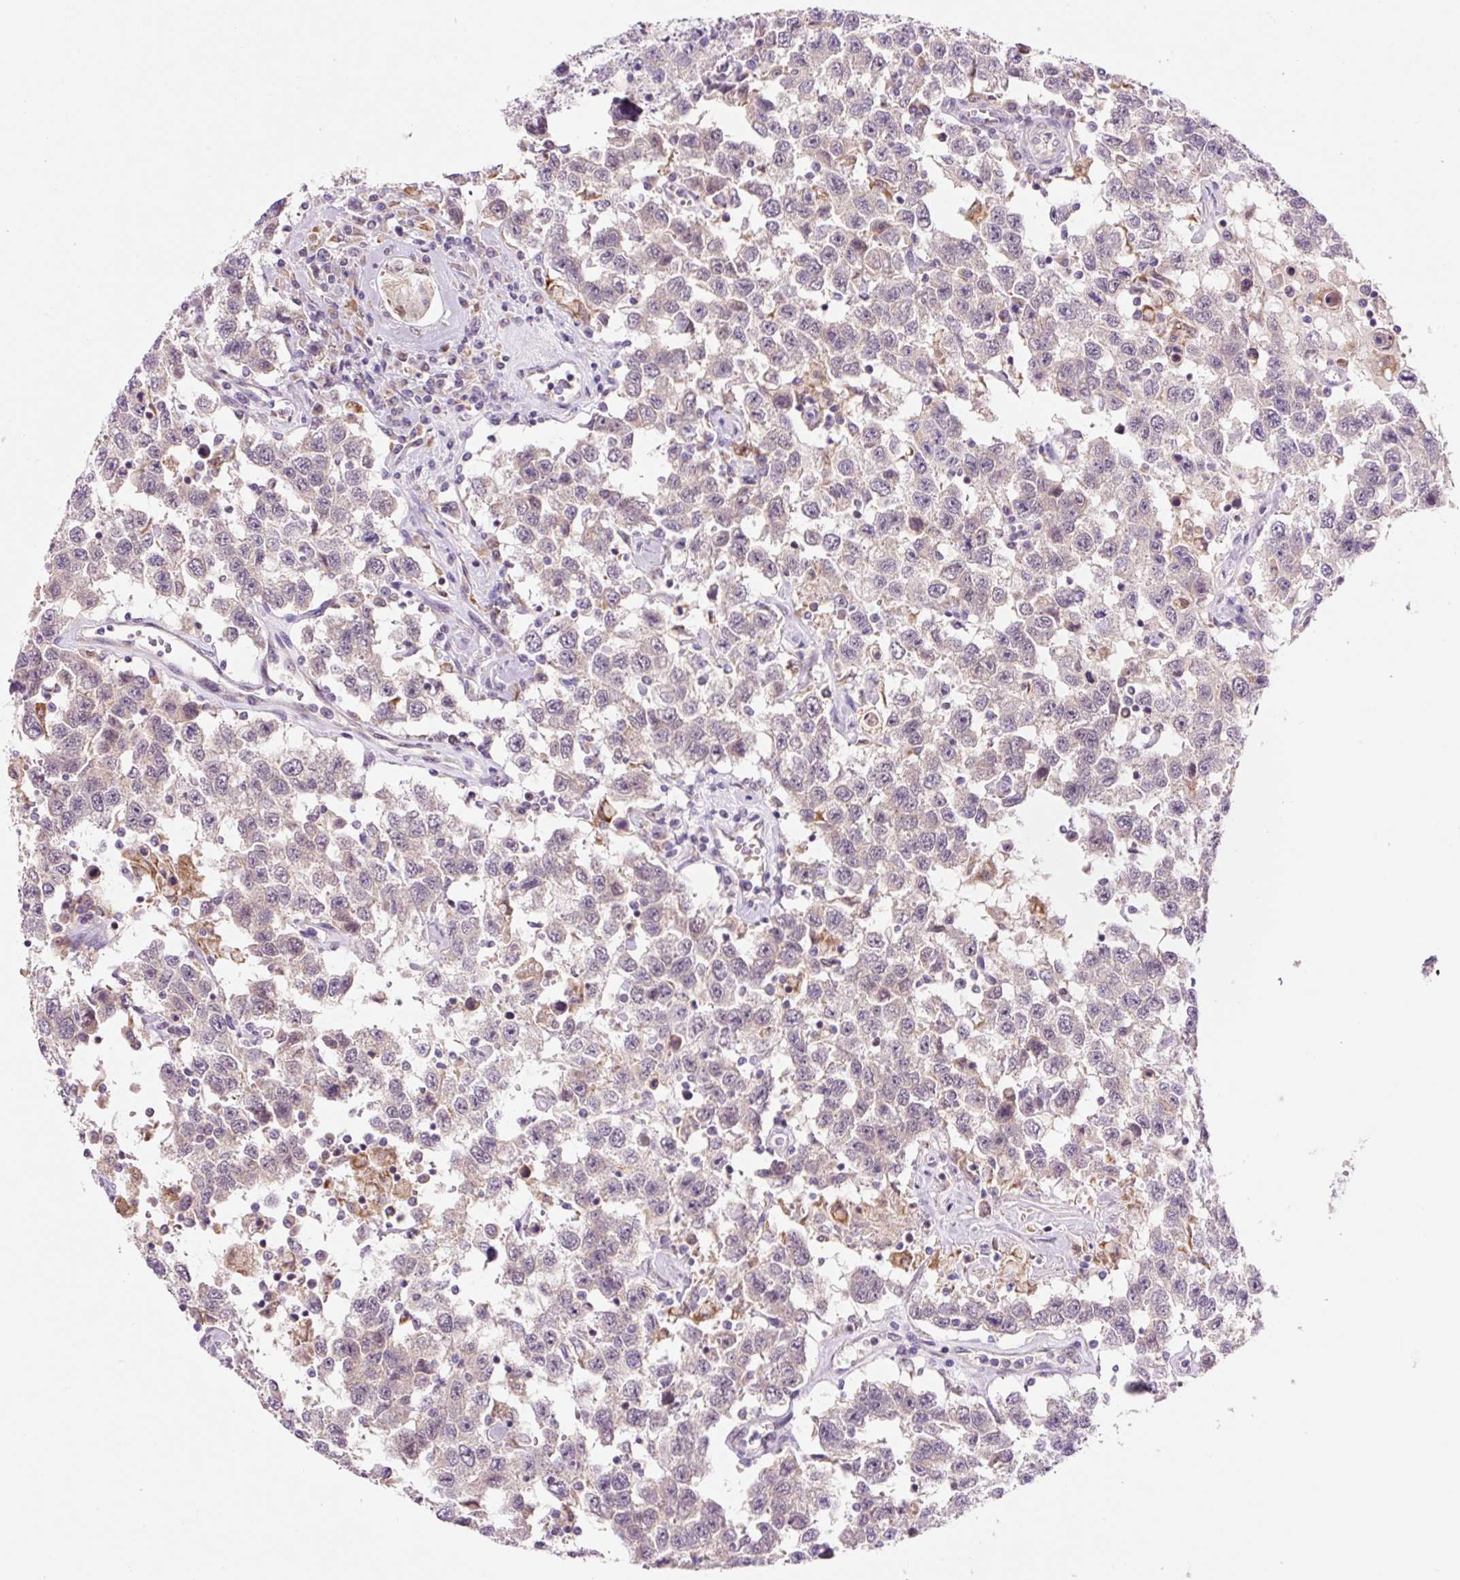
{"staining": {"intensity": "negative", "quantity": "none", "location": "none"}, "tissue": "testis cancer", "cell_type": "Tumor cells", "image_type": "cancer", "snomed": [{"axis": "morphology", "description": "Seminoma, NOS"}, {"axis": "topography", "description": "Testis"}], "caption": "This photomicrograph is of testis cancer (seminoma) stained with immunohistochemistry to label a protein in brown with the nuclei are counter-stained blue. There is no expression in tumor cells.", "gene": "PCK2", "patient": {"sex": "male", "age": 41}}